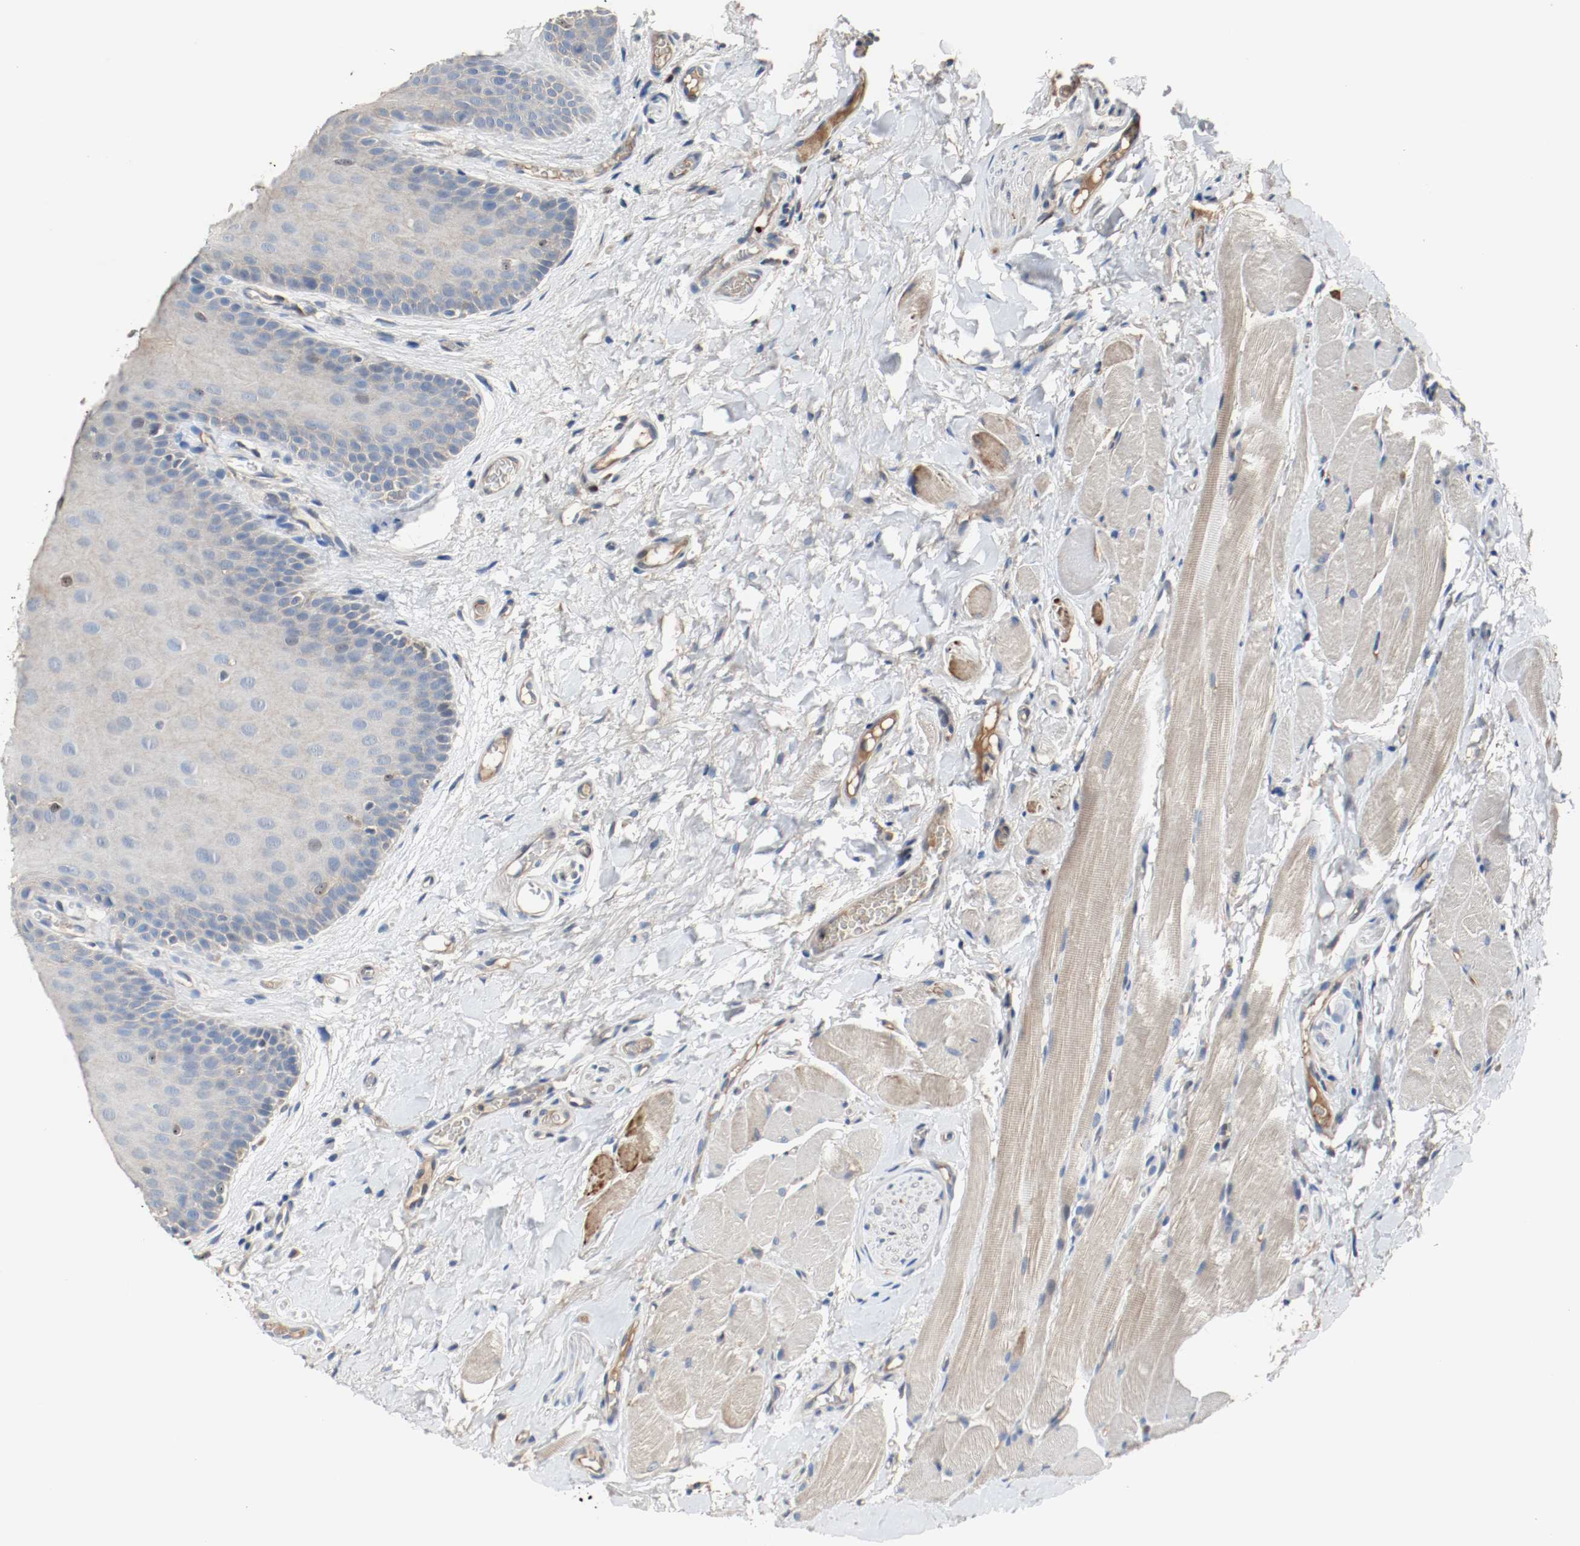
{"staining": {"intensity": "moderate", "quantity": "<25%", "location": "cytoplasmic/membranous"}, "tissue": "oral mucosa", "cell_type": "Squamous epithelial cells", "image_type": "normal", "snomed": [{"axis": "morphology", "description": "Normal tissue, NOS"}, {"axis": "topography", "description": "Oral tissue"}], "caption": "A high-resolution micrograph shows IHC staining of normal oral mucosa, which exhibits moderate cytoplasmic/membranous staining in approximately <25% of squamous epithelial cells. (Brightfield microscopy of DAB IHC at high magnification).", "gene": "BLK", "patient": {"sex": "male", "age": 54}}